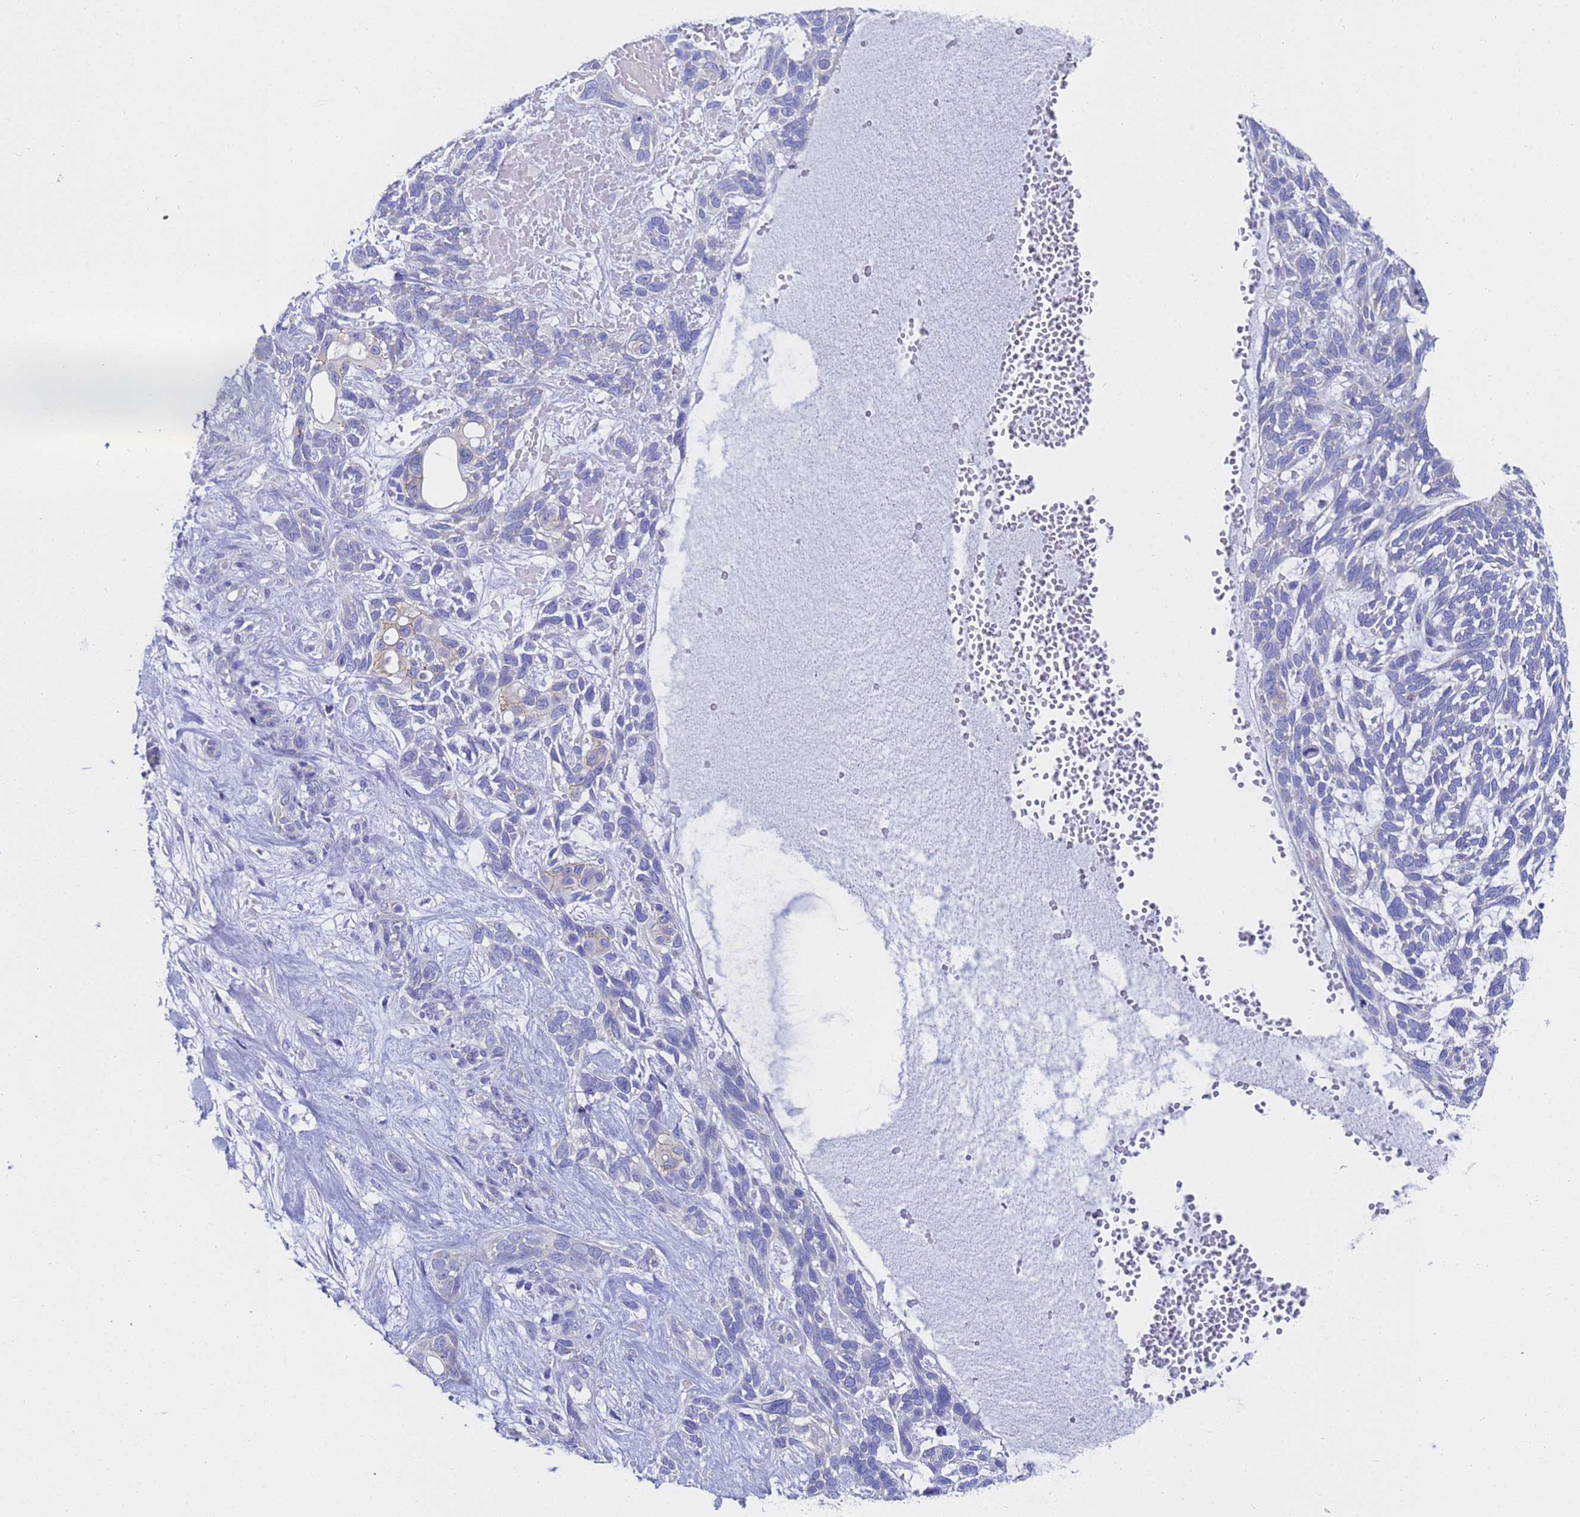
{"staining": {"intensity": "negative", "quantity": "none", "location": "none"}, "tissue": "skin cancer", "cell_type": "Tumor cells", "image_type": "cancer", "snomed": [{"axis": "morphology", "description": "Basal cell carcinoma"}, {"axis": "topography", "description": "Skin"}], "caption": "High magnification brightfield microscopy of skin cancer stained with DAB (3,3'-diaminobenzidine) (brown) and counterstained with hematoxylin (blue): tumor cells show no significant positivity.", "gene": "TM4SF4", "patient": {"sex": "male", "age": 88}}